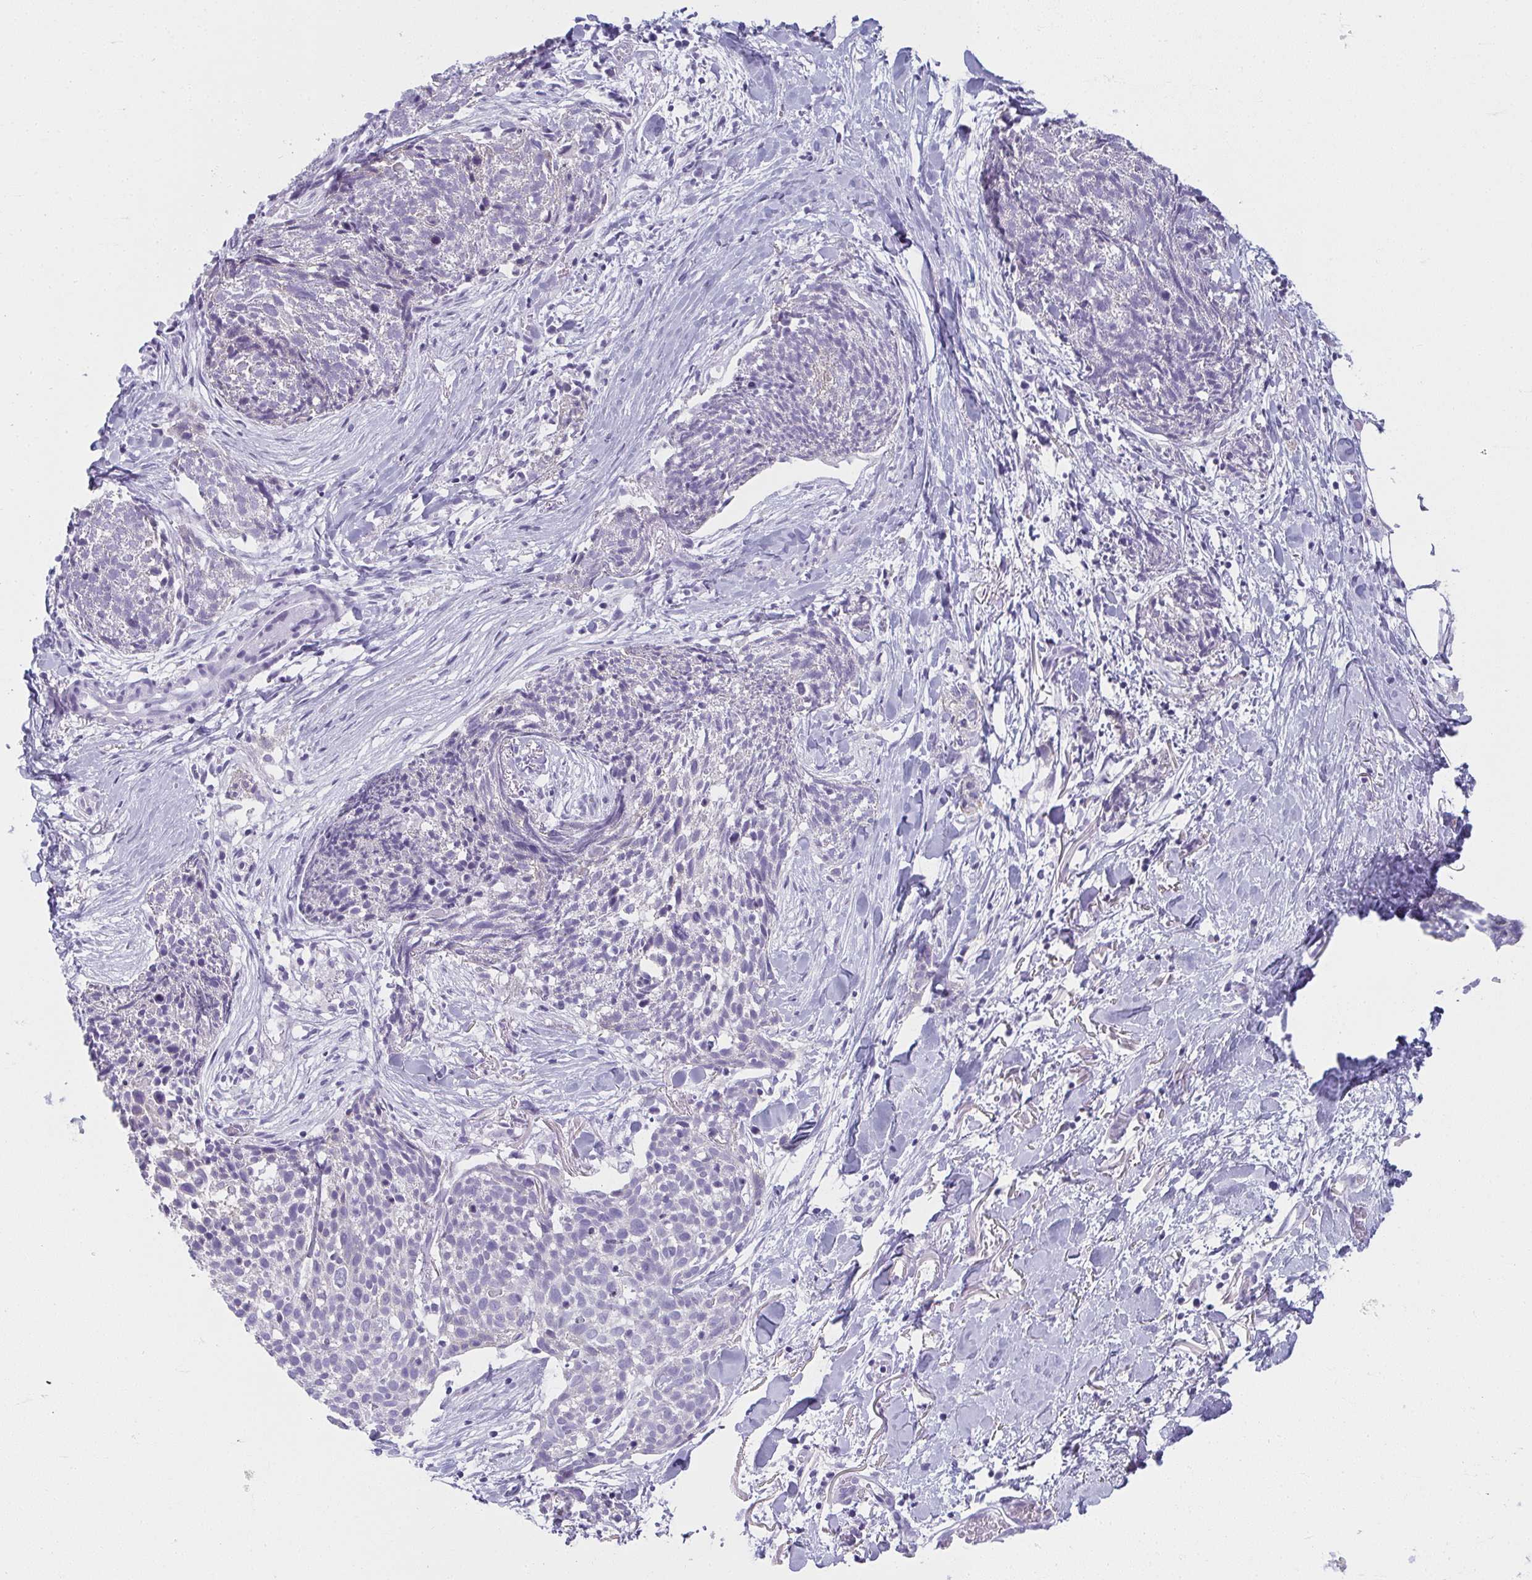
{"staining": {"intensity": "negative", "quantity": "none", "location": "none"}, "tissue": "skin cancer", "cell_type": "Tumor cells", "image_type": "cancer", "snomed": [{"axis": "morphology", "description": "Squamous cell carcinoma, NOS"}, {"axis": "topography", "description": "Skin"}, {"axis": "topography", "description": "Vulva"}], "caption": "Tumor cells are negative for brown protein staining in skin cancer.", "gene": "MOBP", "patient": {"sex": "female", "age": 75}}